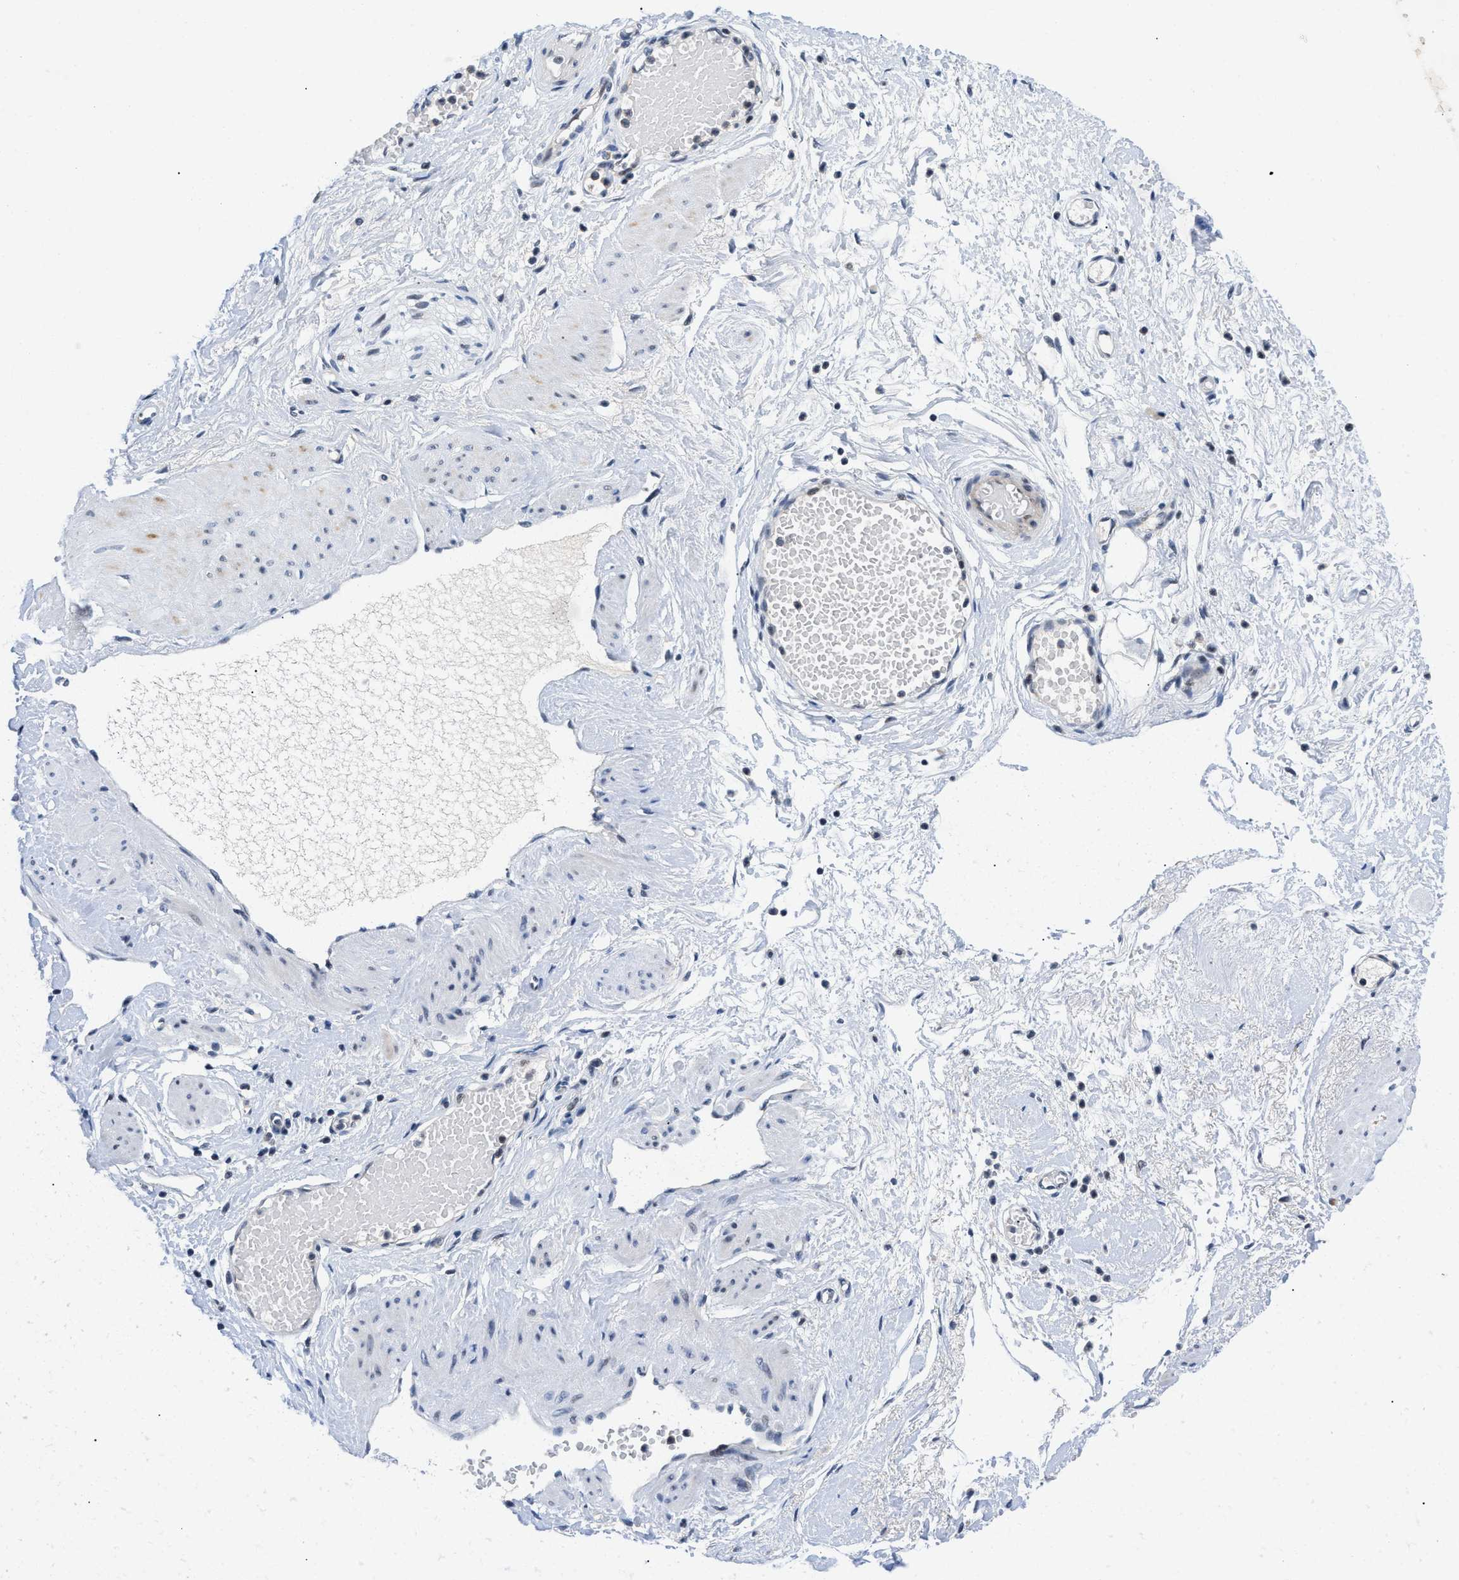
{"staining": {"intensity": "negative", "quantity": "none", "location": "none"}, "tissue": "adipose tissue", "cell_type": "Adipocytes", "image_type": "normal", "snomed": [{"axis": "morphology", "description": "Normal tissue, NOS"}, {"axis": "topography", "description": "Soft tissue"}, {"axis": "topography", "description": "Vascular tissue"}], "caption": "The IHC histopathology image has no significant positivity in adipocytes of adipose tissue. (DAB (3,3'-diaminobenzidine) IHC visualized using brightfield microscopy, high magnification).", "gene": "IKBKE", "patient": {"sex": "female", "age": 35}}